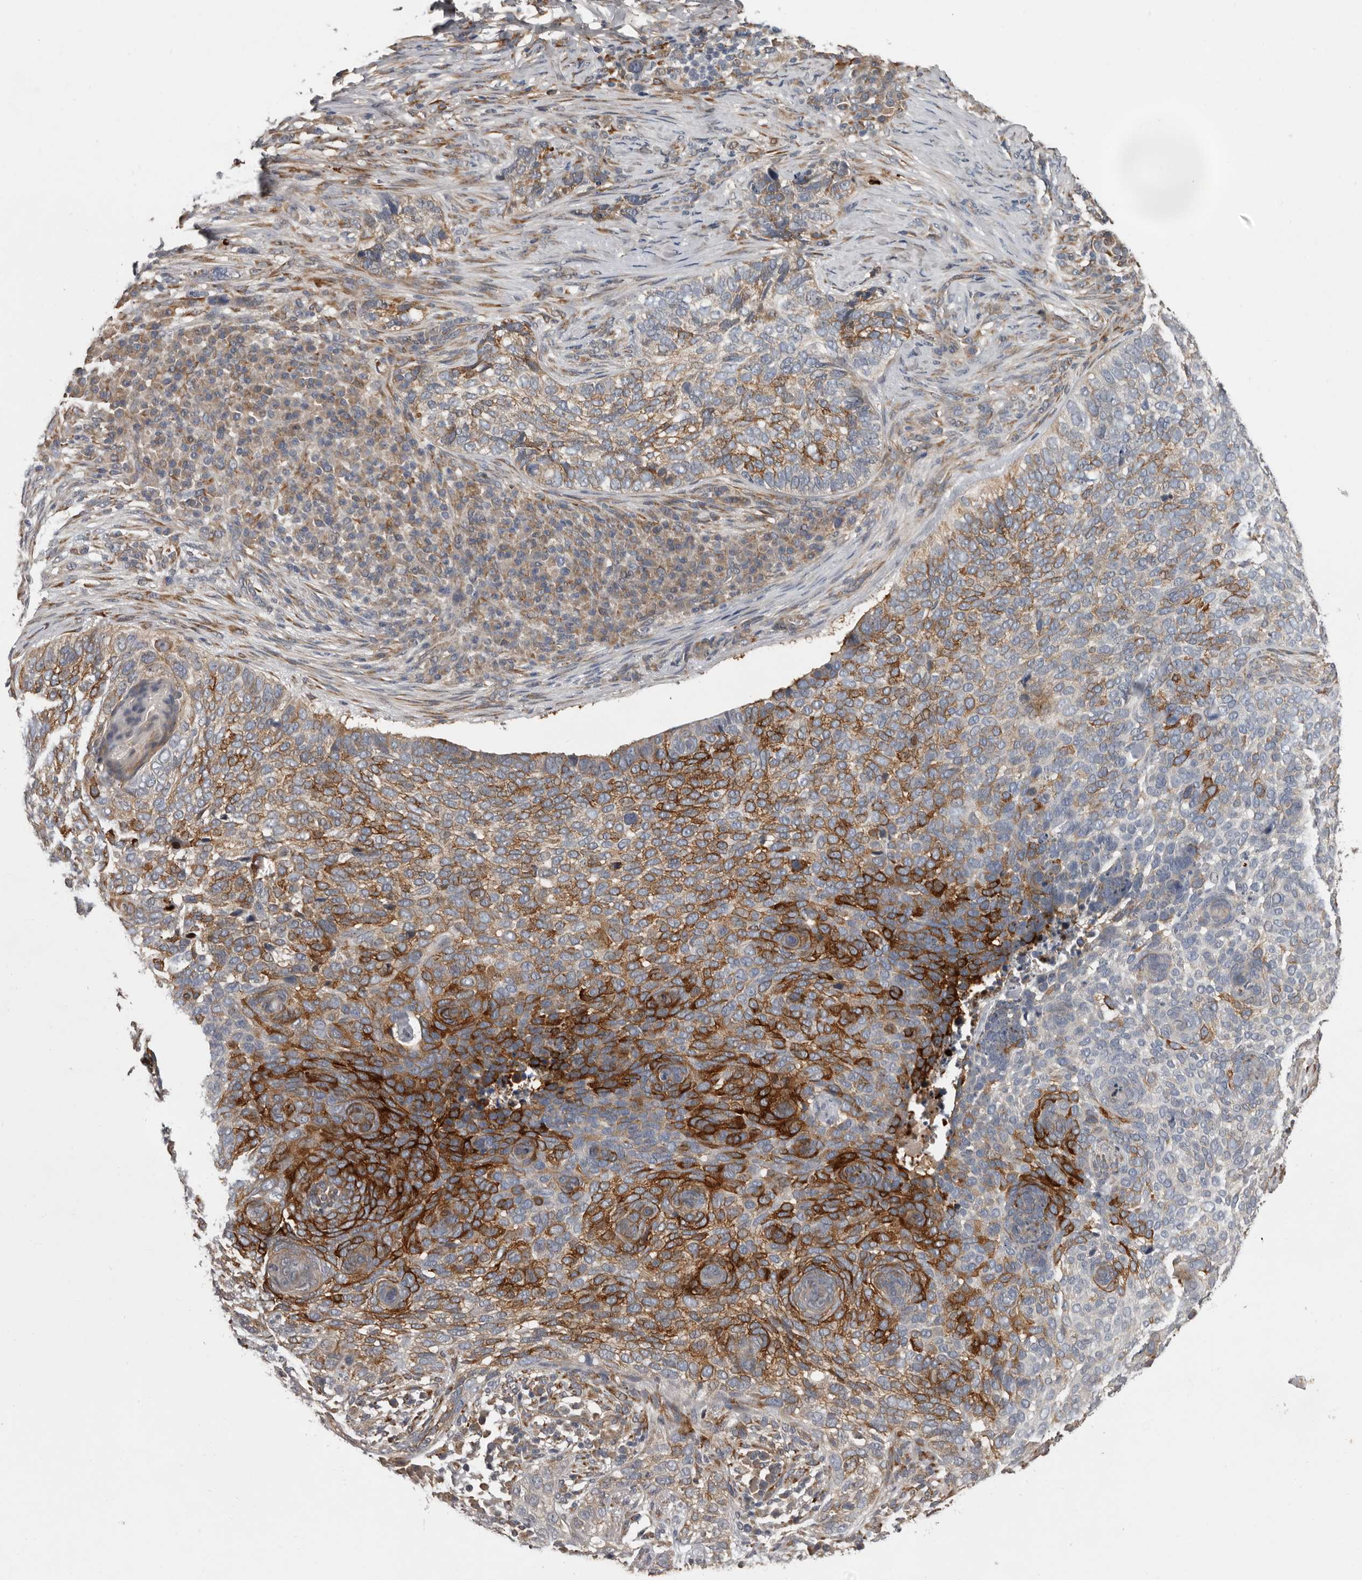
{"staining": {"intensity": "strong", "quantity": "25%-75%", "location": "cytoplasmic/membranous"}, "tissue": "skin cancer", "cell_type": "Tumor cells", "image_type": "cancer", "snomed": [{"axis": "morphology", "description": "Basal cell carcinoma"}, {"axis": "topography", "description": "Skin"}], "caption": "A histopathology image showing strong cytoplasmic/membranous expression in approximately 25%-75% of tumor cells in skin basal cell carcinoma, as visualized by brown immunohistochemical staining.", "gene": "MTF1", "patient": {"sex": "female", "age": 64}}